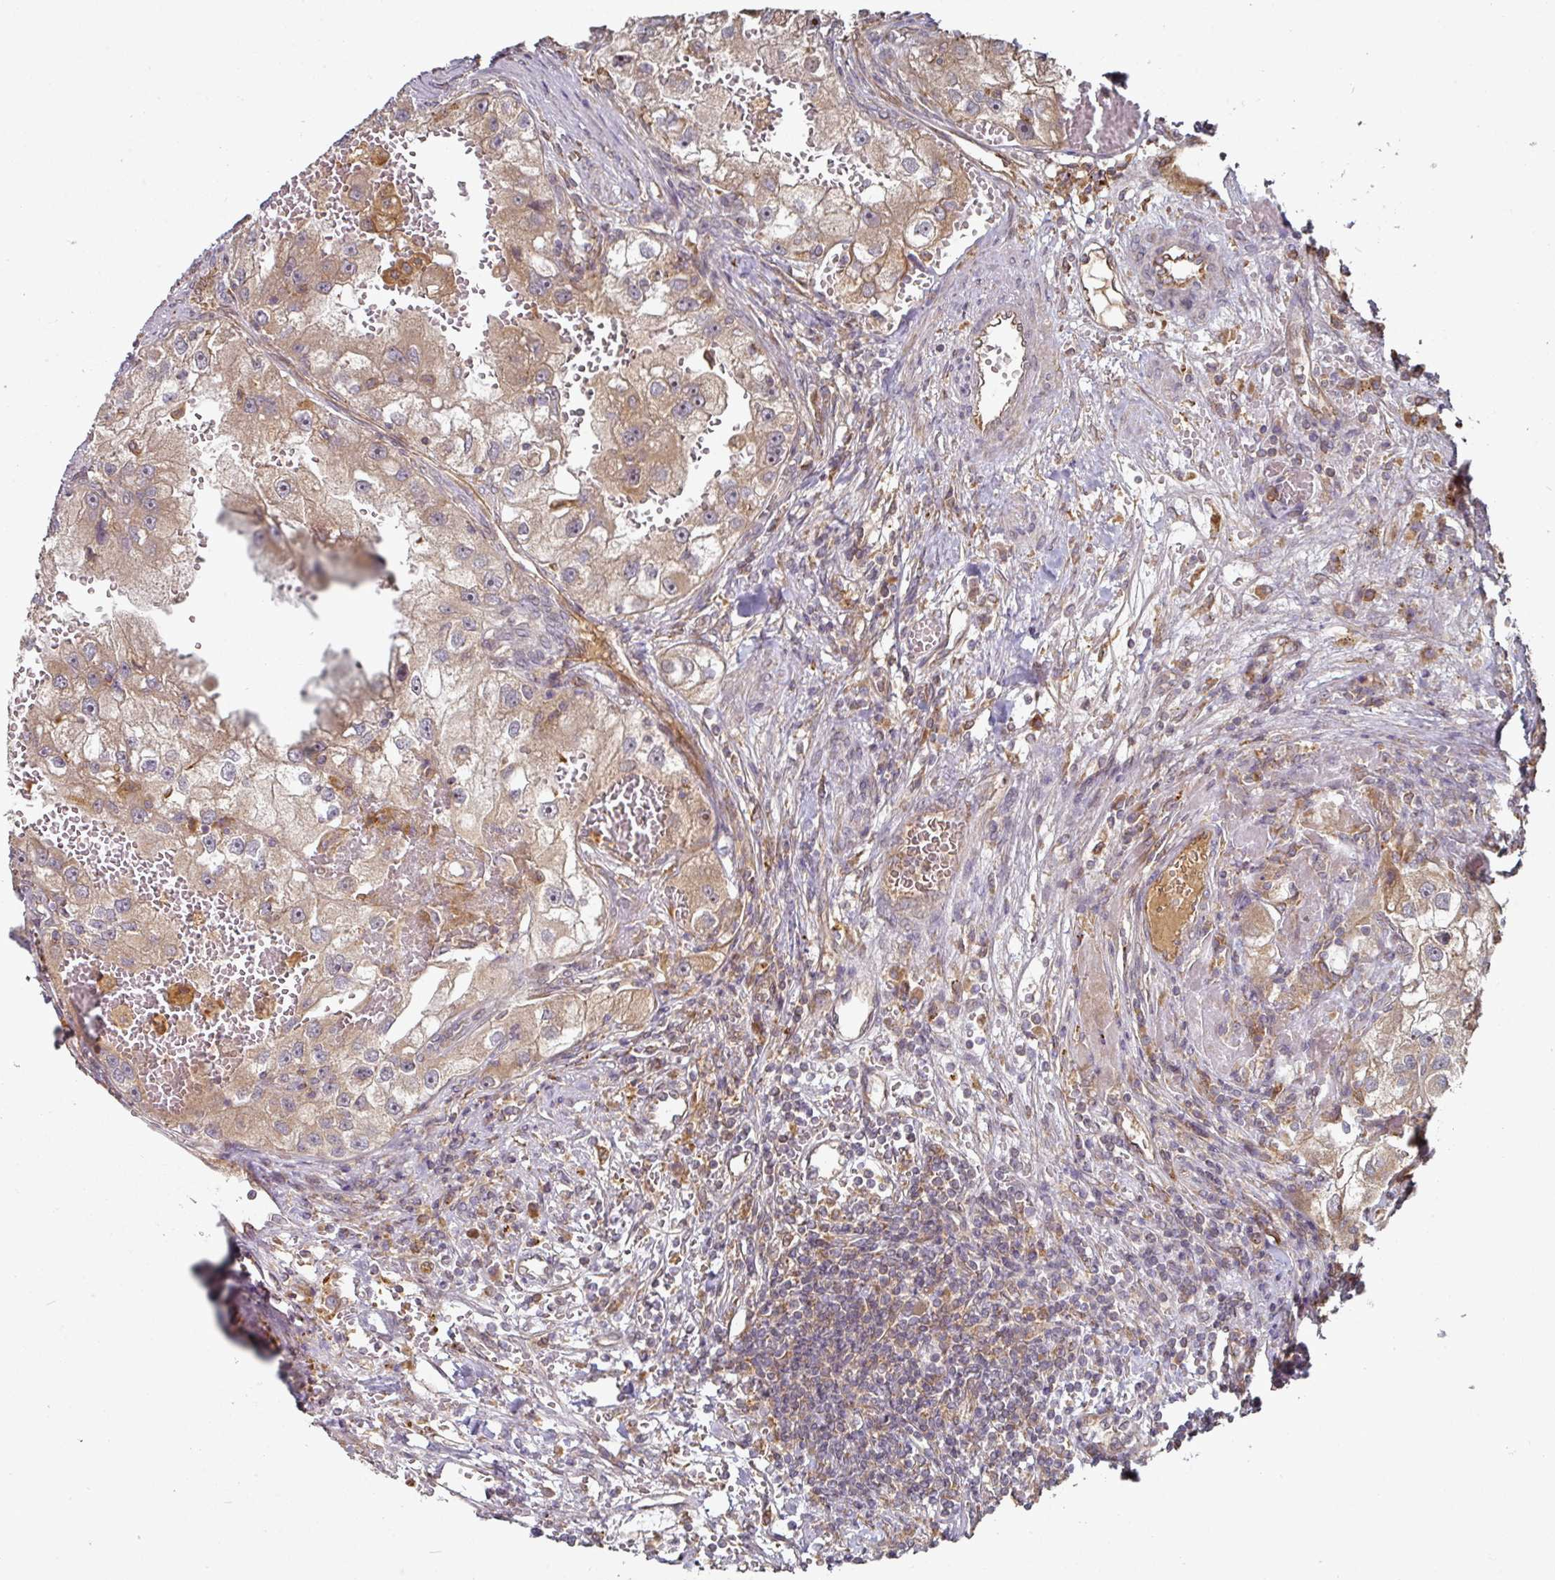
{"staining": {"intensity": "moderate", "quantity": ">75%", "location": "cytoplasmic/membranous"}, "tissue": "renal cancer", "cell_type": "Tumor cells", "image_type": "cancer", "snomed": [{"axis": "morphology", "description": "Adenocarcinoma, NOS"}, {"axis": "topography", "description": "Kidney"}], "caption": "About >75% of tumor cells in renal adenocarcinoma reveal moderate cytoplasmic/membranous protein staining as visualized by brown immunohistochemical staining.", "gene": "CEP95", "patient": {"sex": "male", "age": 63}}